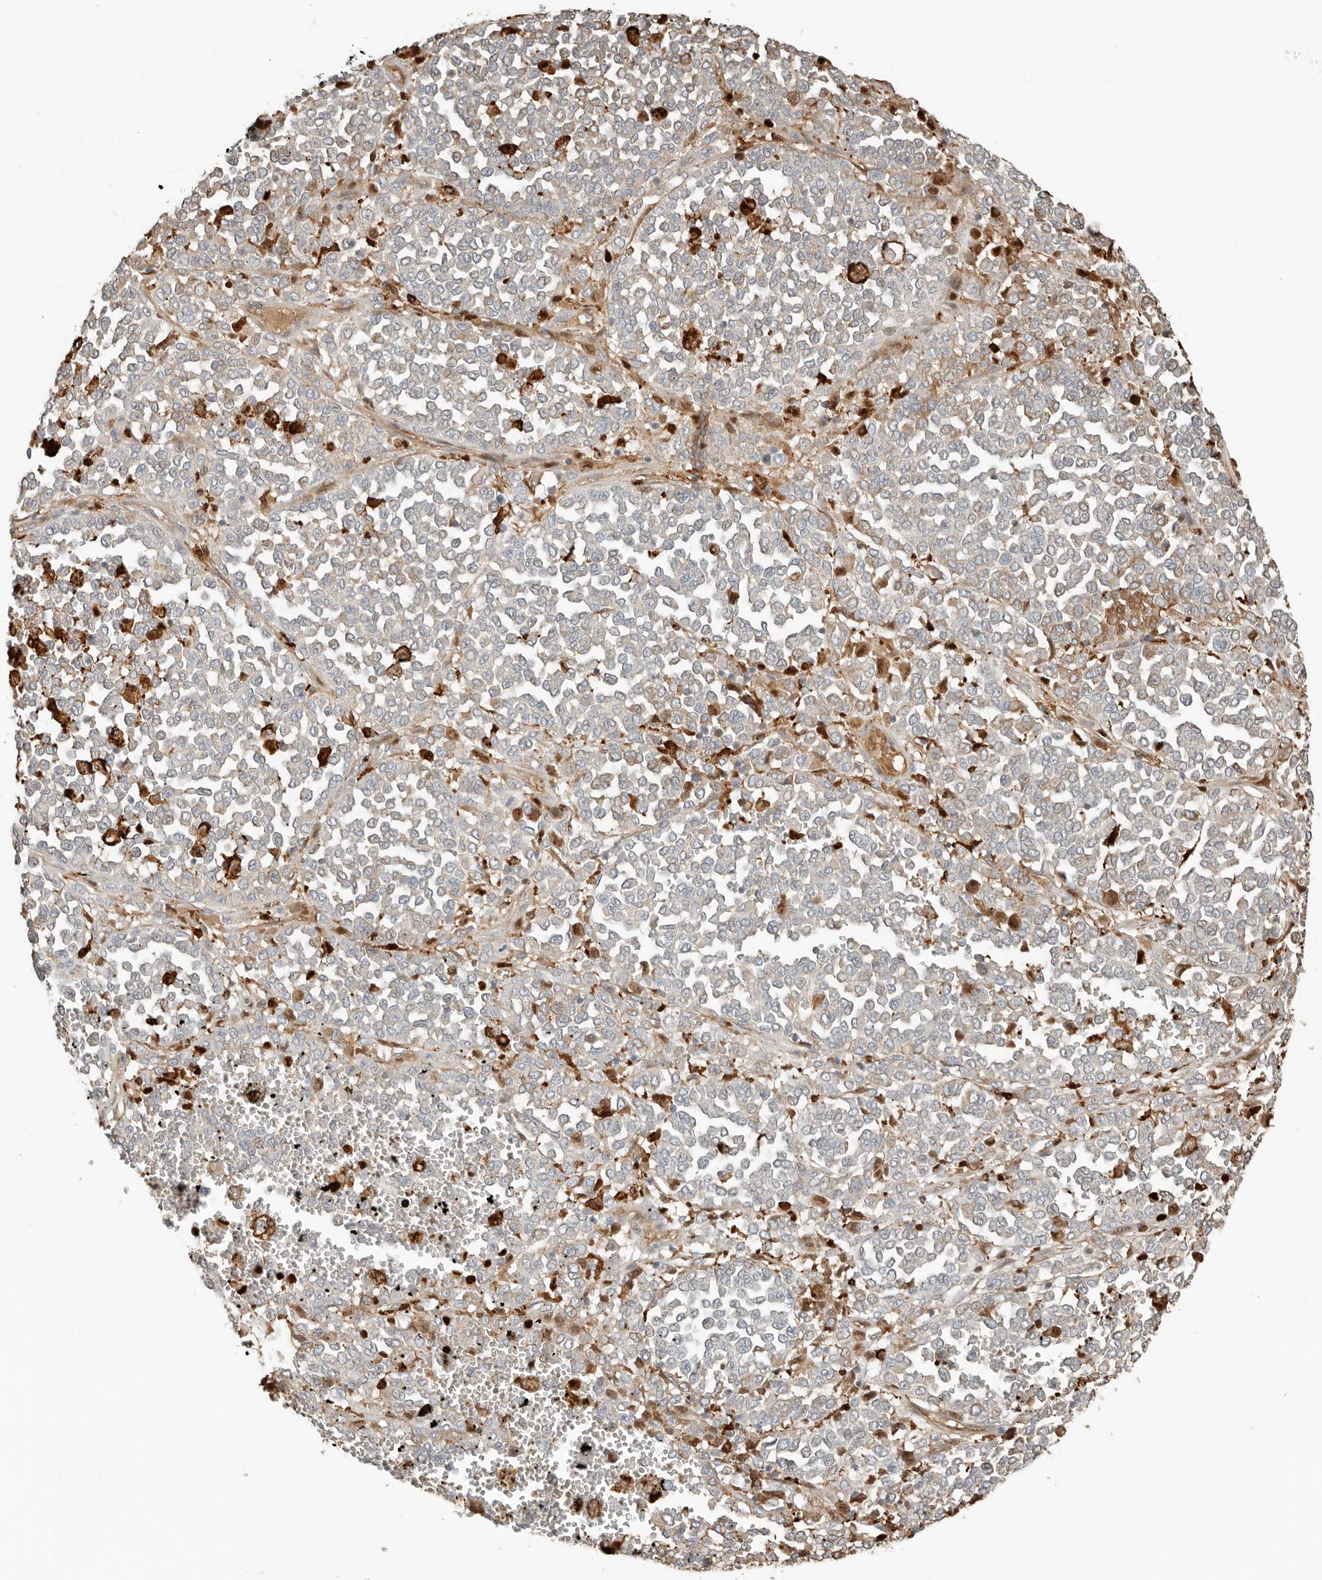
{"staining": {"intensity": "negative", "quantity": "none", "location": "none"}, "tissue": "melanoma", "cell_type": "Tumor cells", "image_type": "cancer", "snomed": [{"axis": "morphology", "description": "Malignant melanoma, Metastatic site"}, {"axis": "topography", "description": "Pancreas"}], "caption": "The photomicrograph exhibits no staining of tumor cells in malignant melanoma (metastatic site). (DAB IHC, high magnification).", "gene": "KLHL38", "patient": {"sex": "female", "age": 30}}